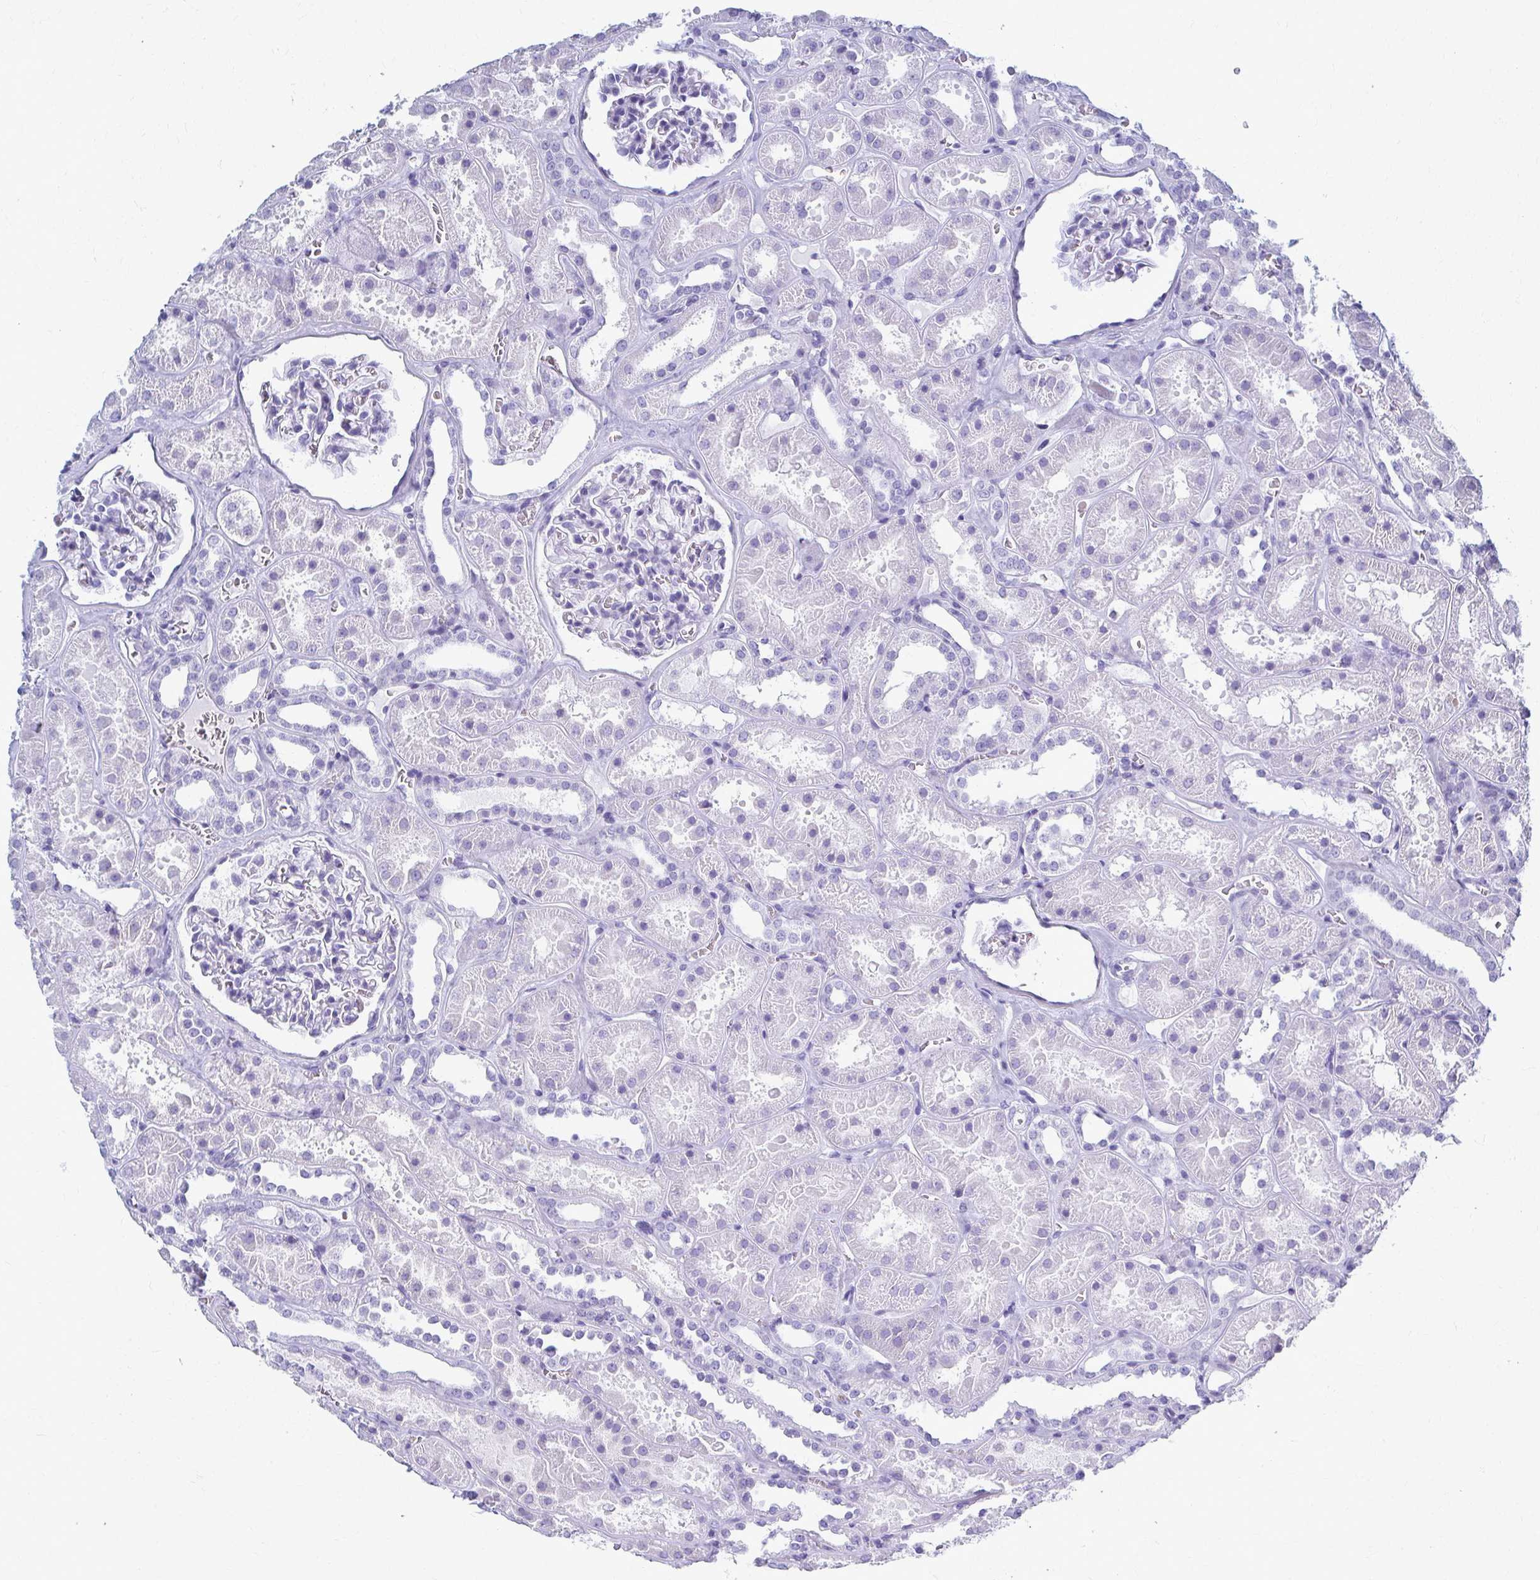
{"staining": {"intensity": "negative", "quantity": "none", "location": "none"}, "tissue": "kidney", "cell_type": "Cells in glomeruli", "image_type": "normal", "snomed": [{"axis": "morphology", "description": "Normal tissue, NOS"}, {"axis": "topography", "description": "Kidney"}], "caption": "Immunohistochemistry of unremarkable kidney reveals no expression in cells in glomeruli. (Stains: DAB immunohistochemistry with hematoxylin counter stain, Microscopy: brightfield microscopy at high magnification).", "gene": "CELF5", "patient": {"sex": "female", "age": 41}}